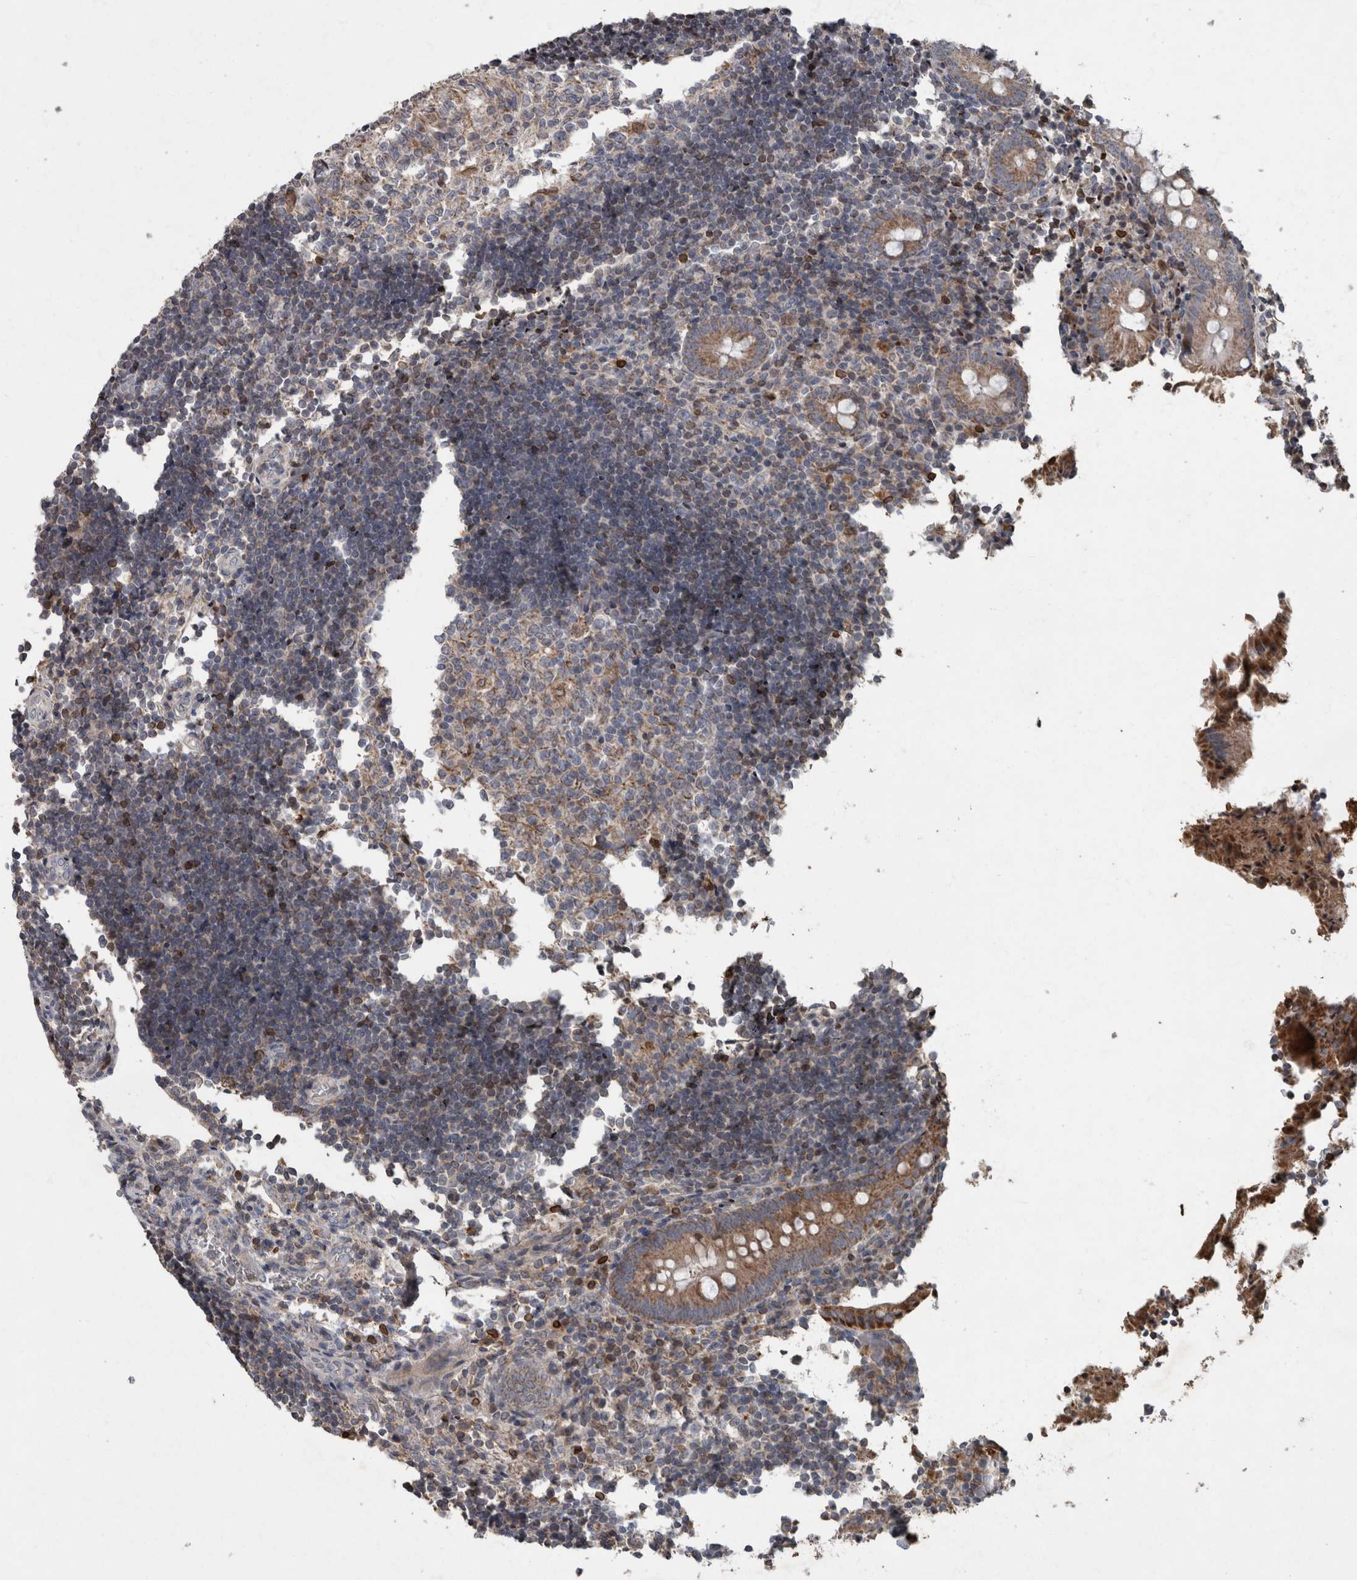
{"staining": {"intensity": "weak", "quantity": "25%-75%", "location": "cytoplasmic/membranous"}, "tissue": "appendix", "cell_type": "Glandular cells", "image_type": "normal", "snomed": [{"axis": "morphology", "description": "Normal tissue, NOS"}, {"axis": "topography", "description": "Appendix"}], "caption": "Glandular cells exhibit low levels of weak cytoplasmic/membranous expression in about 25%-75% of cells in unremarkable appendix.", "gene": "PPP1R3C", "patient": {"sex": "female", "age": 17}}